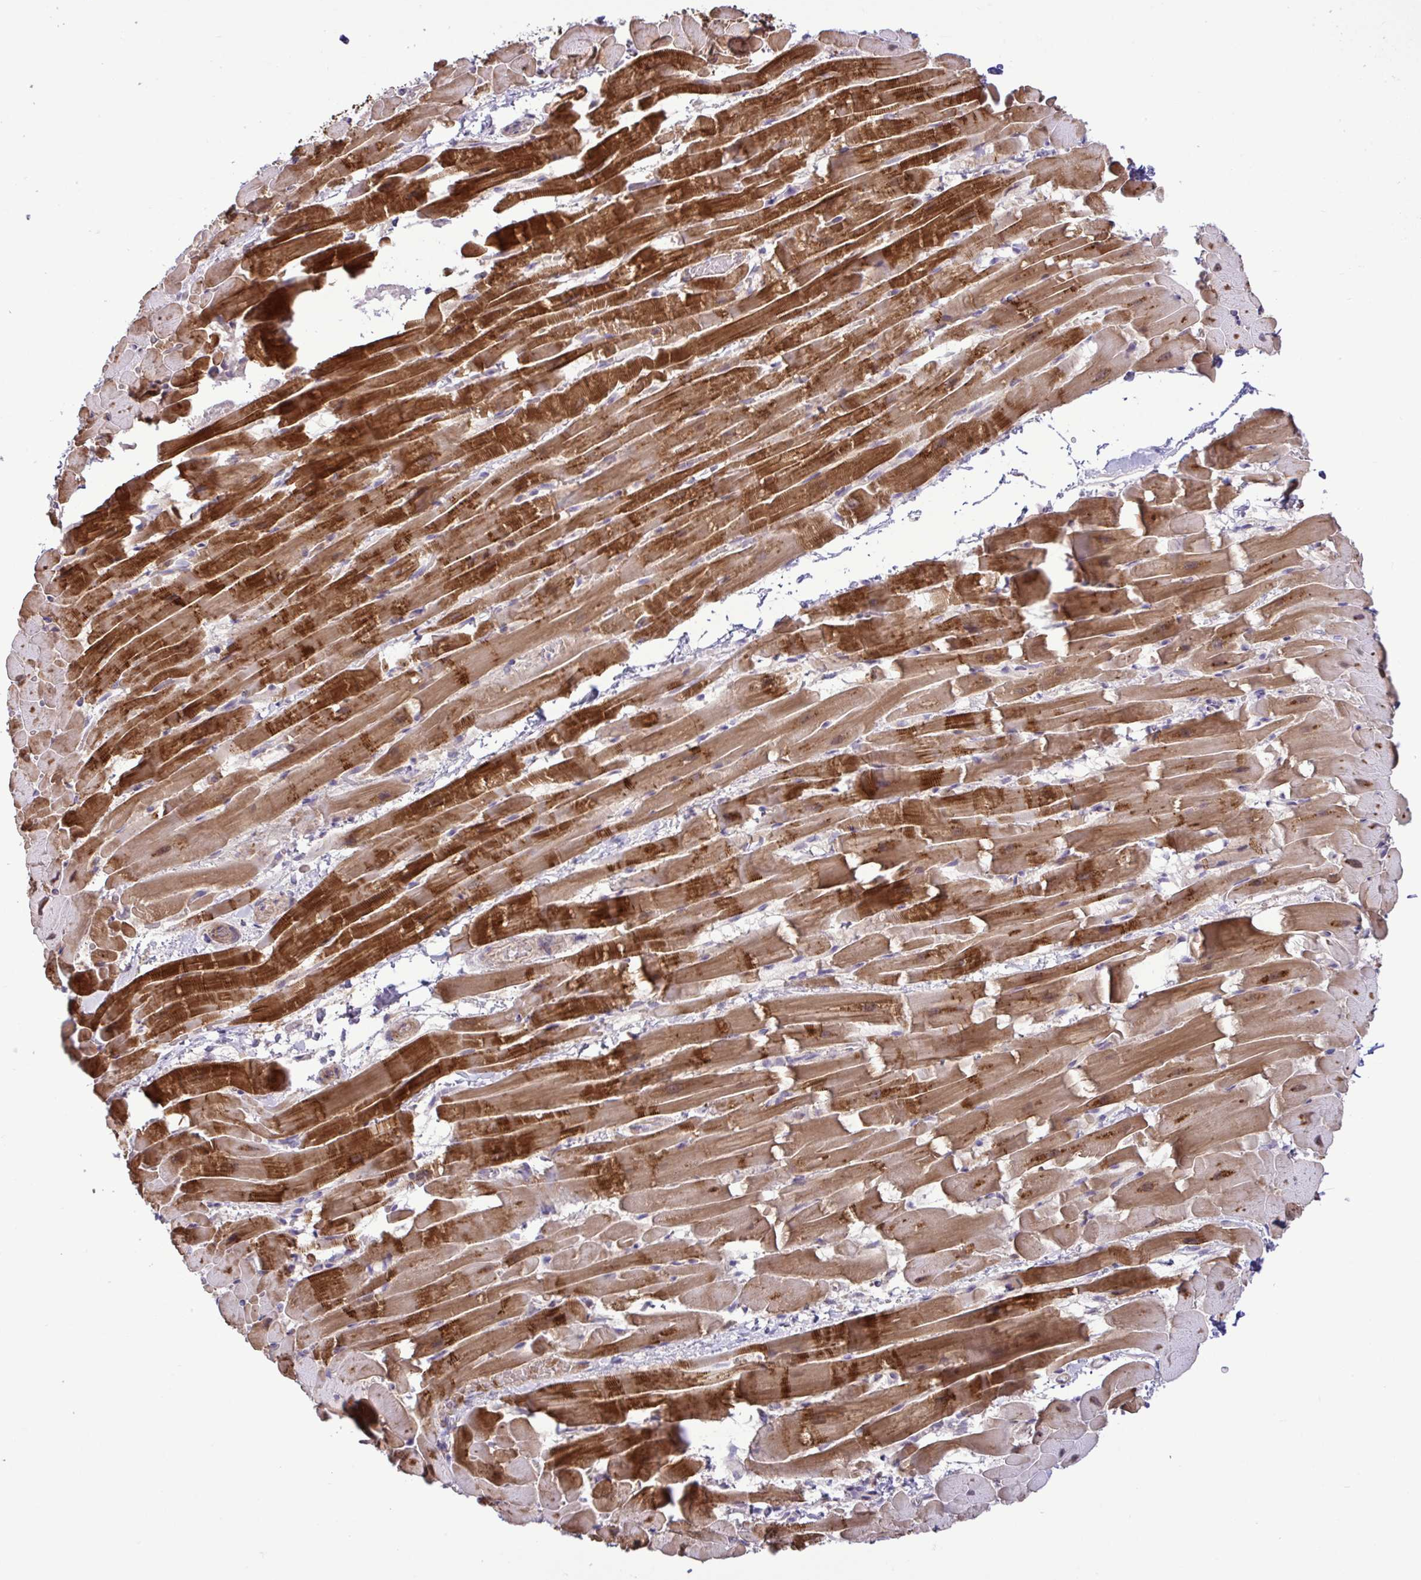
{"staining": {"intensity": "strong", "quantity": ">75%", "location": "cytoplasmic/membranous"}, "tissue": "heart muscle", "cell_type": "Cardiomyocytes", "image_type": "normal", "snomed": [{"axis": "morphology", "description": "Normal tissue, NOS"}, {"axis": "topography", "description": "Heart"}], "caption": "Immunohistochemistry staining of normal heart muscle, which displays high levels of strong cytoplasmic/membranous staining in approximately >75% of cardiomyocytes indicating strong cytoplasmic/membranous protein expression. The staining was performed using DAB (3,3'-diaminobenzidine) (brown) for protein detection and nuclei were counterstained in hematoxylin (blue).", "gene": "SYNPO2L", "patient": {"sex": "male", "age": 37}}